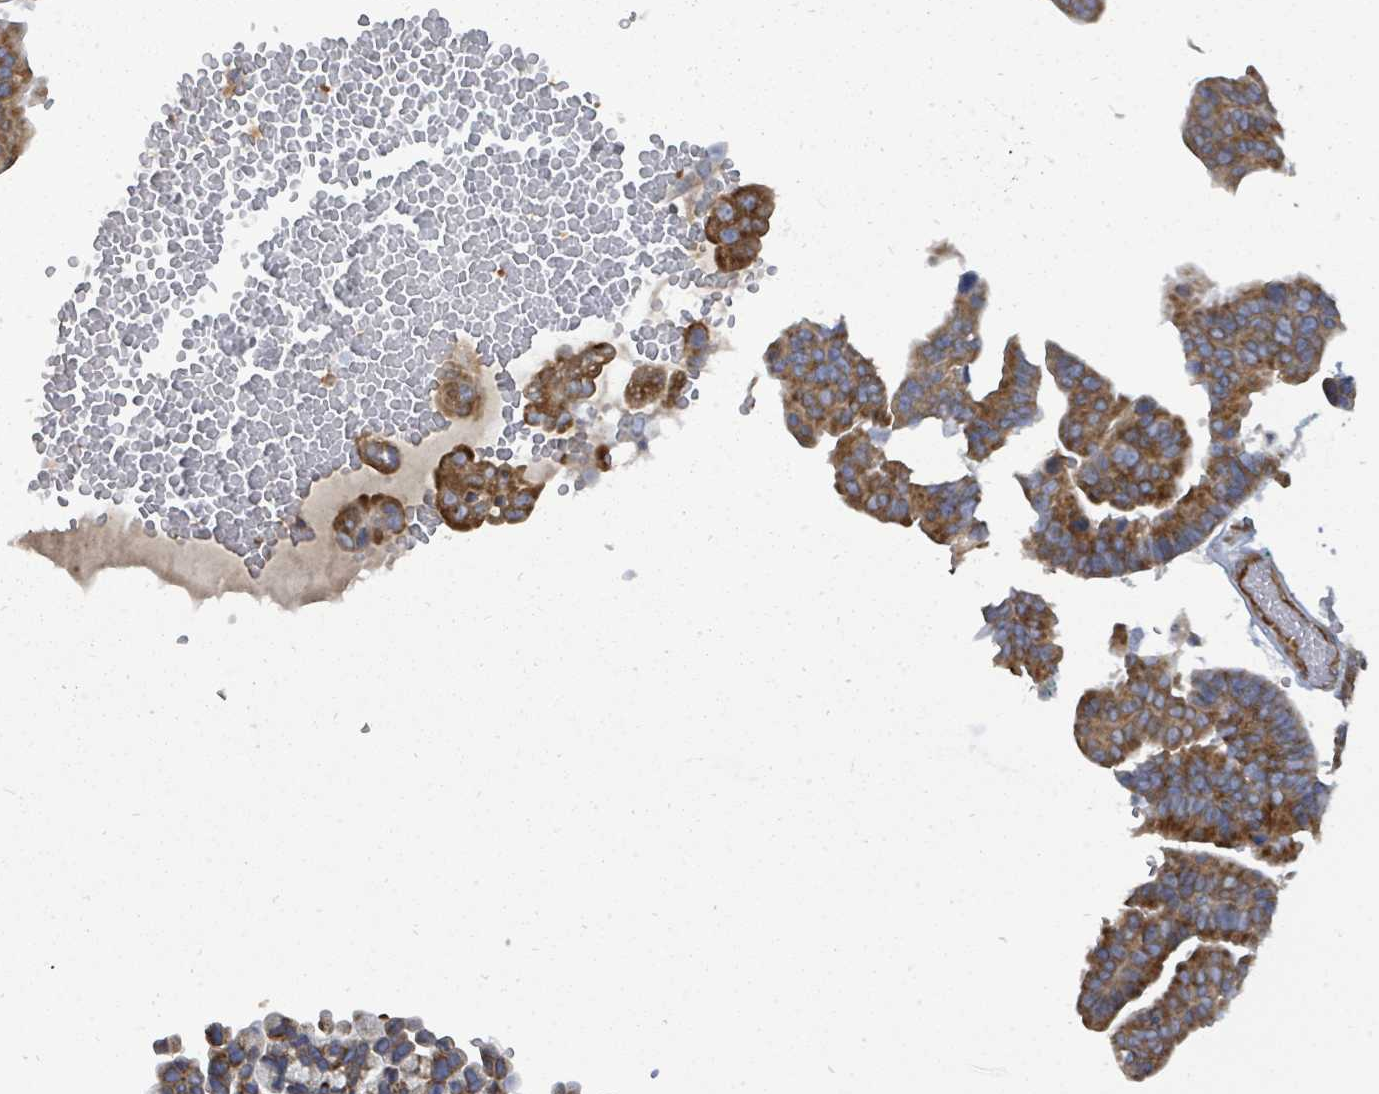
{"staining": {"intensity": "moderate", "quantity": ">75%", "location": "cytoplasmic/membranous"}, "tissue": "ovarian cancer", "cell_type": "Tumor cells", "image_type": "cancer", "snomed": [{"axis": "morphology", "description": "Cystadenocarcinoma, serous, NOS"}, {"axis": "topography", "description": "Ovary"}], "caption": "A brown stain shows moderate cytoplasmic/membranous positivity of a protein in human ovarian serous cystadenocarcinoma tumor cells.", "gene": "EIF3C", "patient": {"sex": "female", "age": 56}}